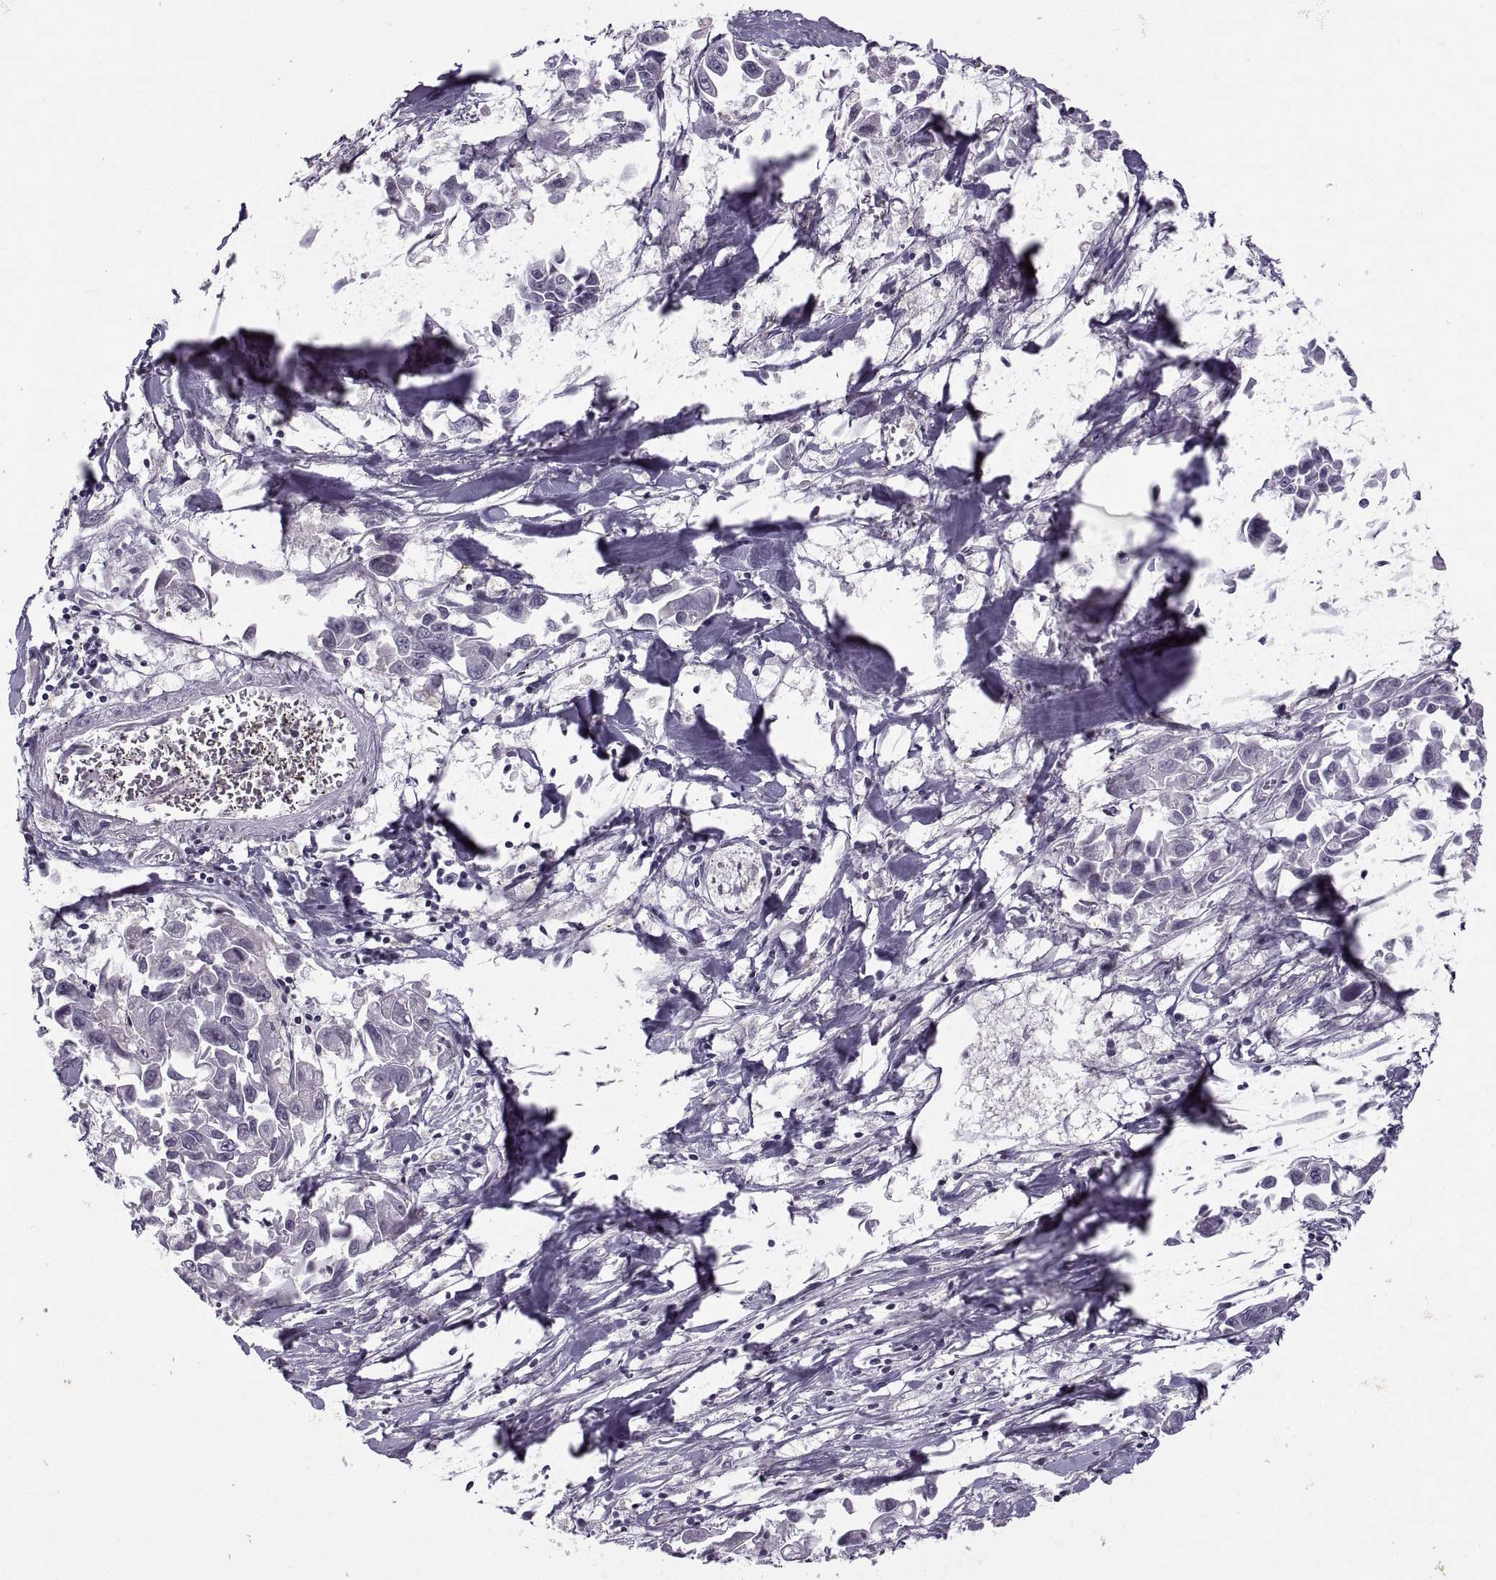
{"staining": {"intensity": "negative", "quantity": "none", "location": "none"}, "tissue": "pancreatic cancer", "cell_type": "Tumor cells", "image_type": "cancer", "snomed": [{"axis": "morphology", "description": "Adenocarcinoma, NOS"}, {"axis": "topography", "description": "Pancreas"}], "caption": "Protein analysis of adenocarcinoma (pancreatic) demonstrates no significant staining in tumor cells. Brightfield microscopy of IHC stained with DAB (brown) and hematoxylin (blue), captured at high magnification.", "gene": "RALB", "patient": {"sex": "female", "age": 83}}